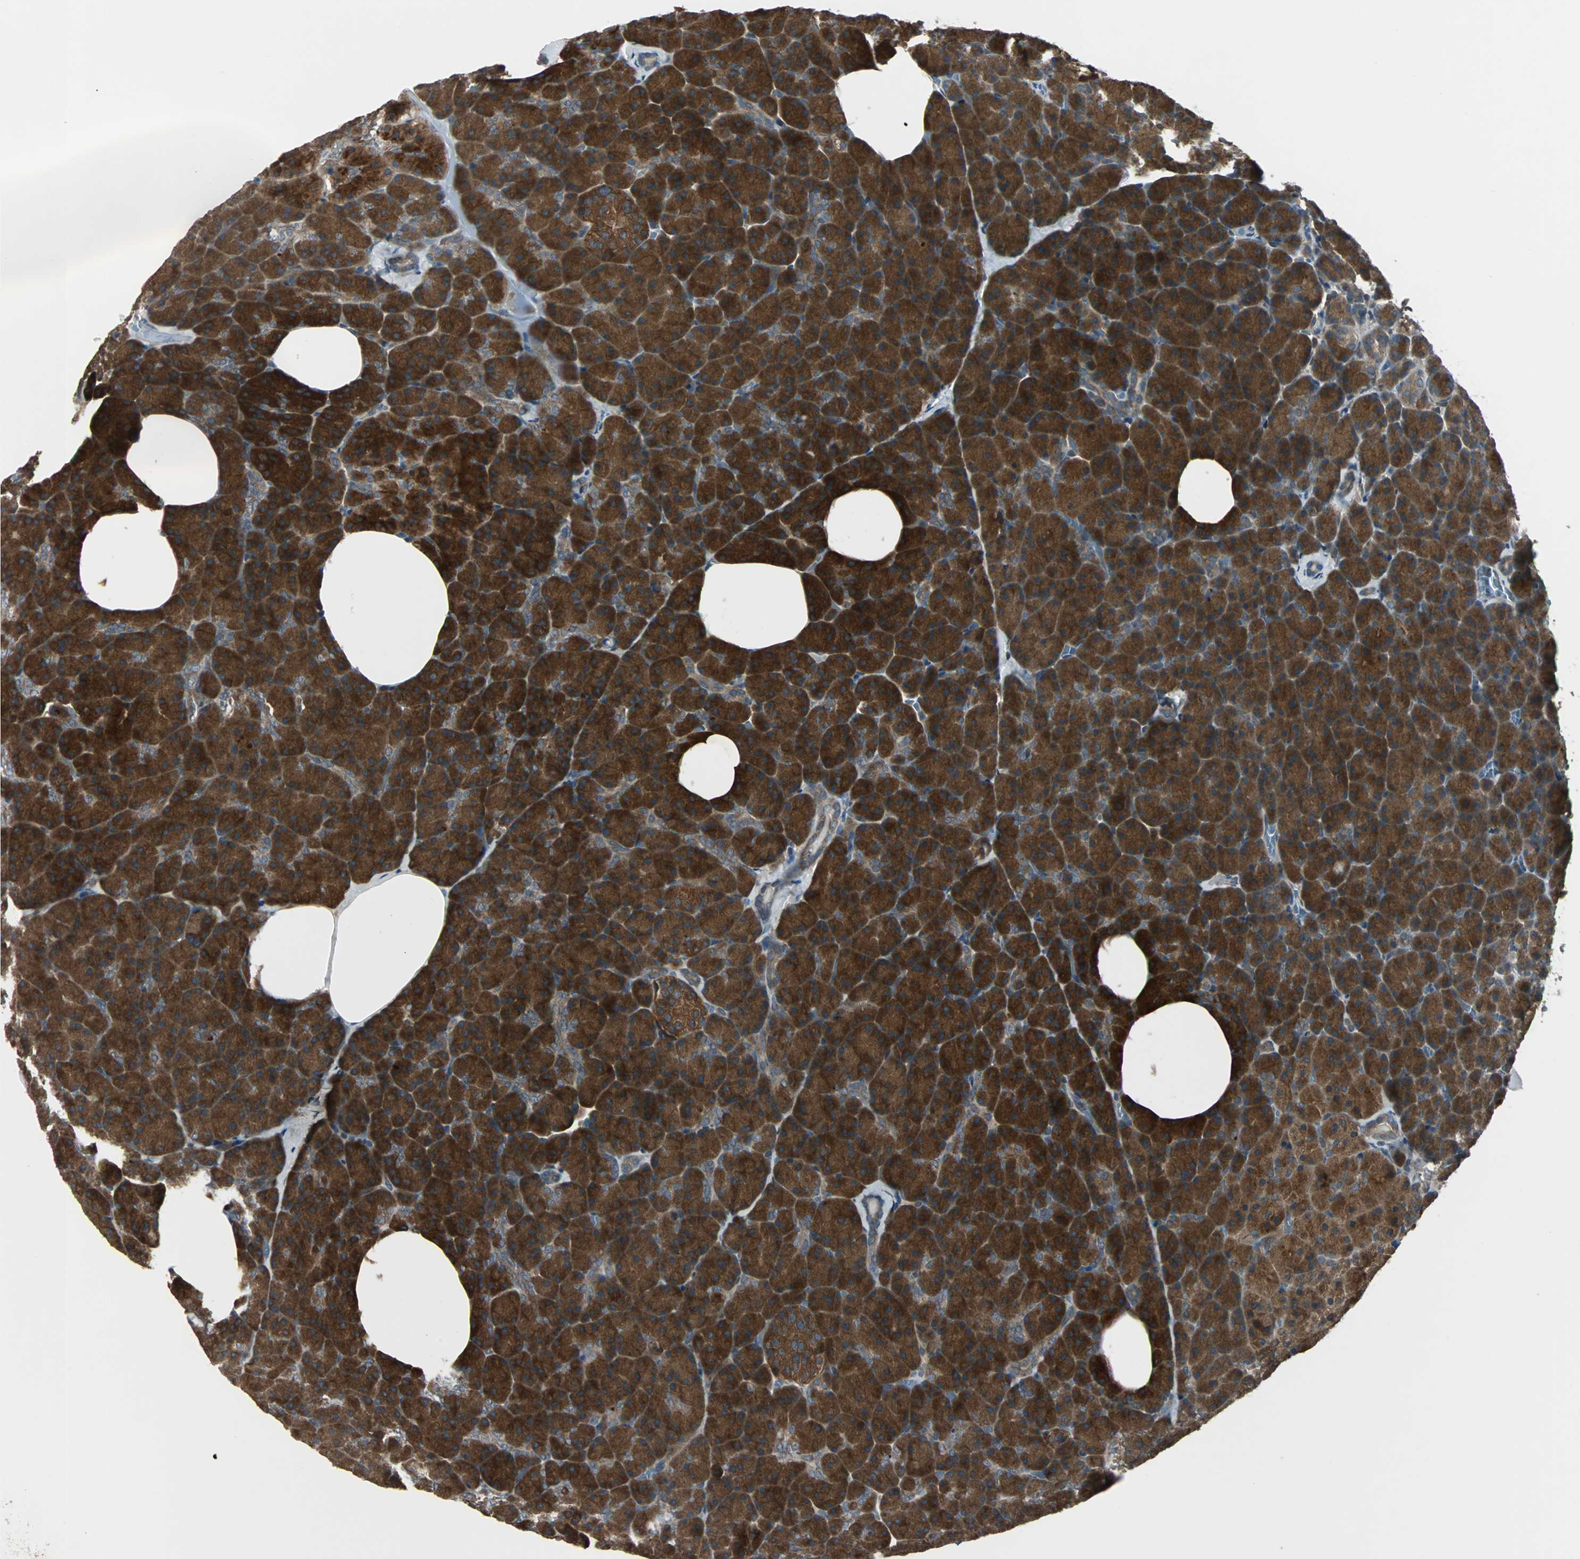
{"staining": {"intensity": "strong", "quantity": ">75%", "location": "cytoplasmic/membranous"}, "tissue": "pancreas", "cell_type": "Exocrine glandular cells", "image_type": "normal", "snomed": [{"axis": "morphology", "description": "Normal tissue, NOS"}, {"axis": "topography", "description": "Pancreas"}], "caption": "Protein expression analysis of benign human pancreas reveals strong cytoplasmic/membranous staining in about >75% of exocrine glandular cells.", "gene": "ARF1", "patient": {"sex": "female", "age": 35}}